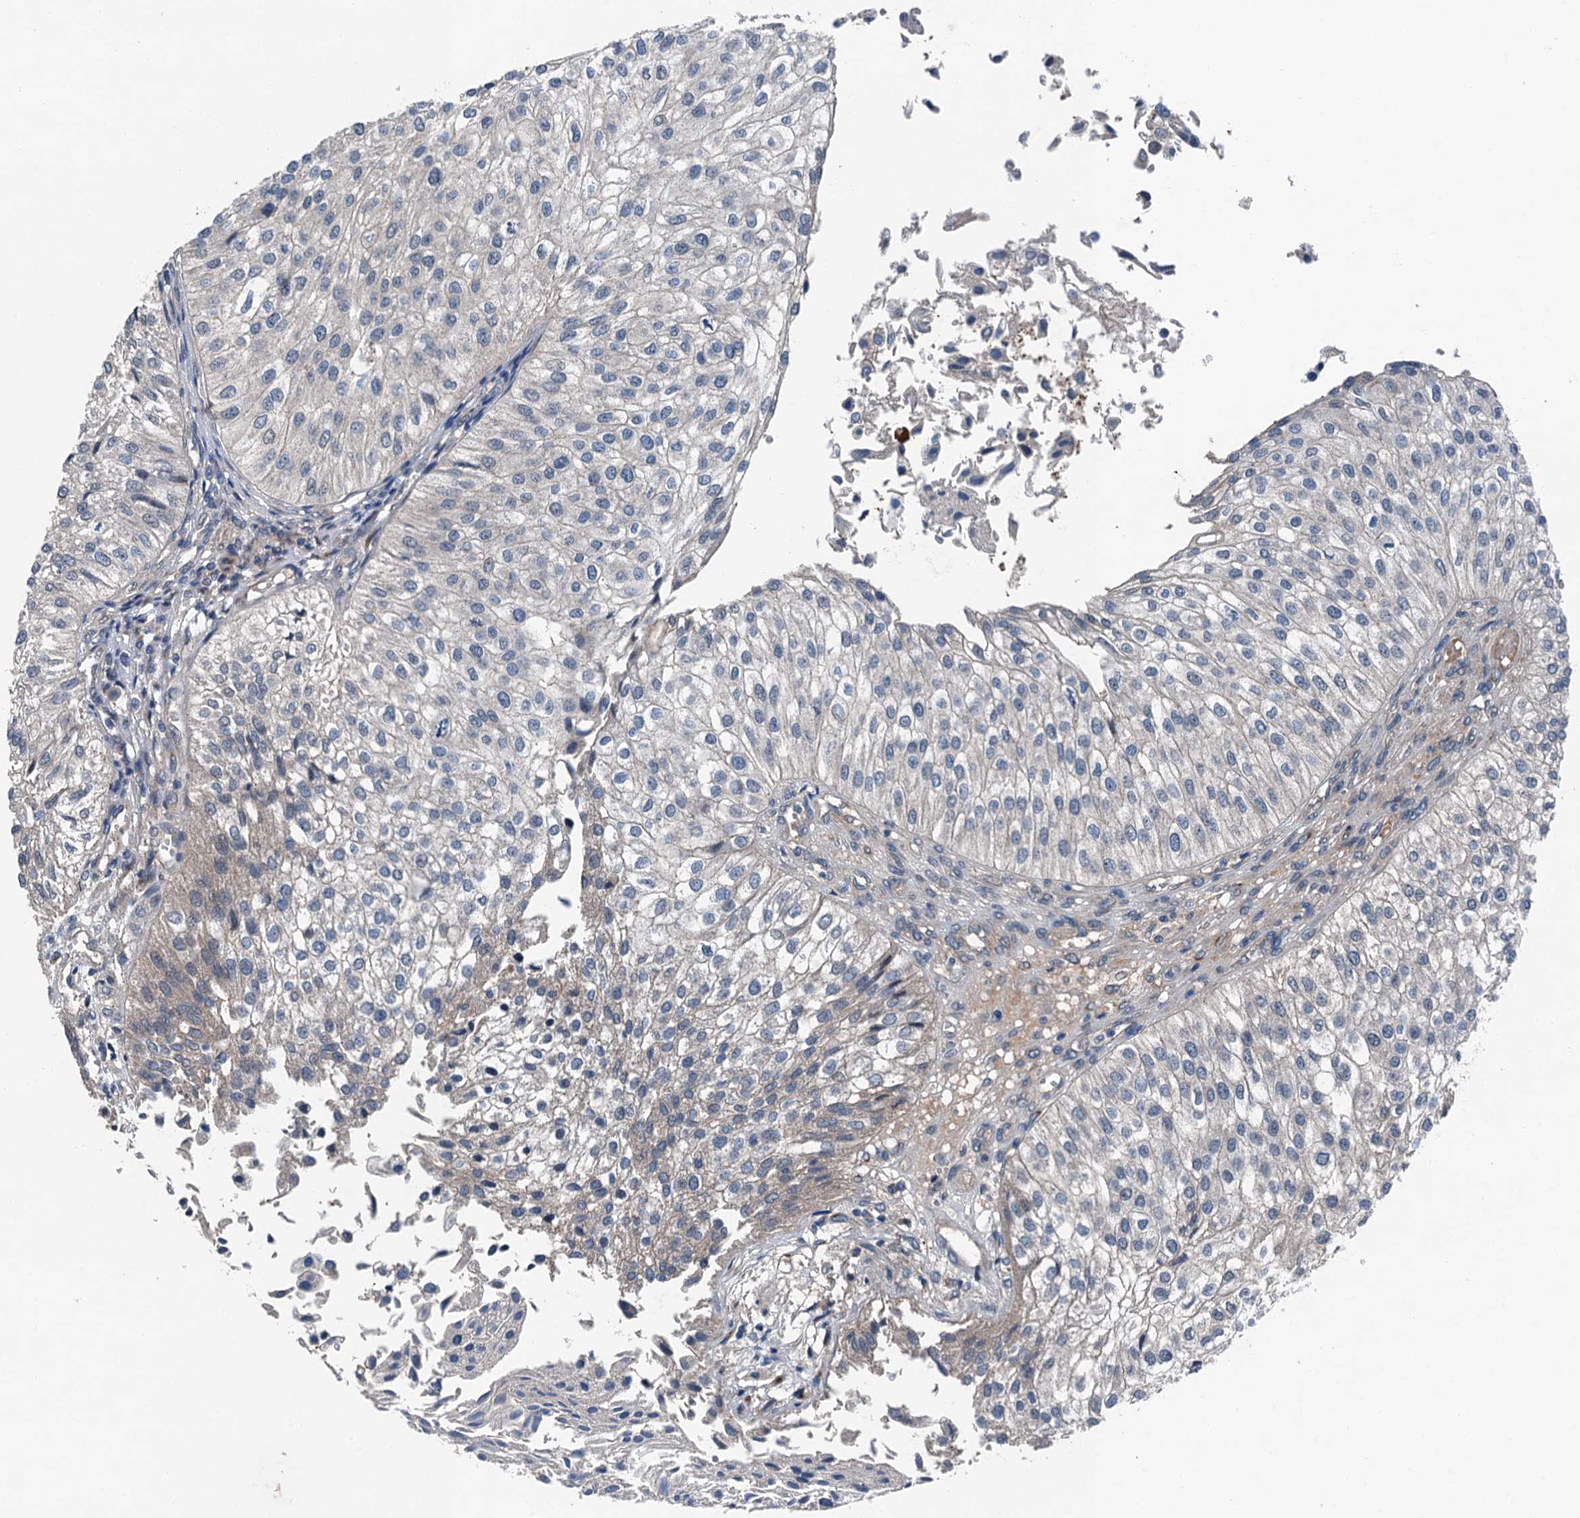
{"staining": {"intensity": "weak", "quantity": "<25%", "location": "cytoplasmic/membranous"}, "tissue": "urothelial cancer", "cell_type": "Tumor cells", "image_type": "cancer", "snomed": [{"axis": "morphology", "description": "Urothelial carcinoma, Low grade"}, {"axis": "topography", "description": "Urinary bladder"}], "caption": "Tumor cells show no significant protein staining in urothelial cancer.", "gene": "SLC2A10", "patient": {"sex": "female", "age": 89}}